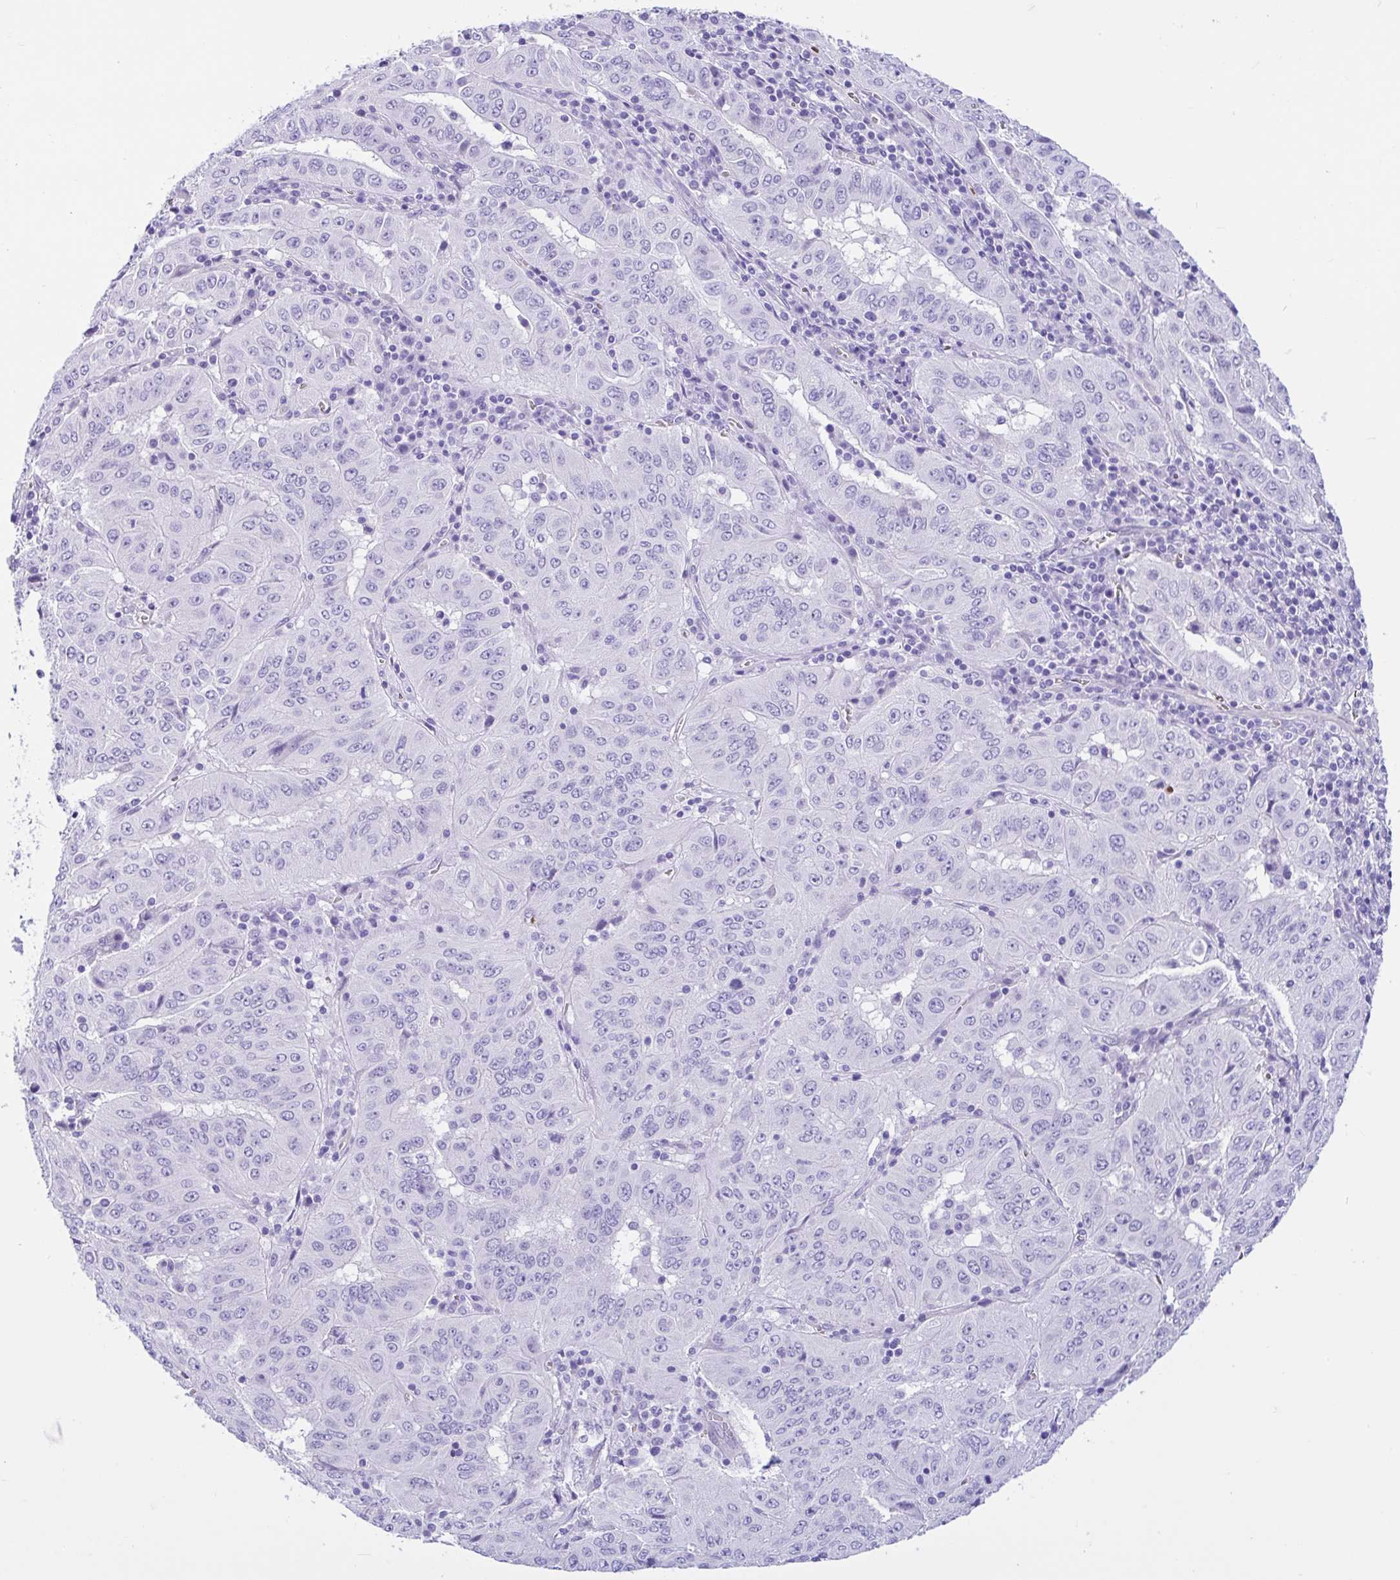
{"staining": {"intensity": "negative", "quantity": "none", "location": "none"}, "tissue": "pancreatic cancer", "cell_type": "Tumor cells", "image_type": "cancer", "snomed": [{"axis": "morphology", "description": "Adenocarcinoma, NOS"}, {"axis": "topography", "description": "Pancreas"}], "caption": "This is a histopathology image of immunohistochemistry staining of pancreatic adenocarcinoma, which shows no expression in tumor cells.", "gene": "TMEM79", "patient": {"sex": "male", "age": 63}}